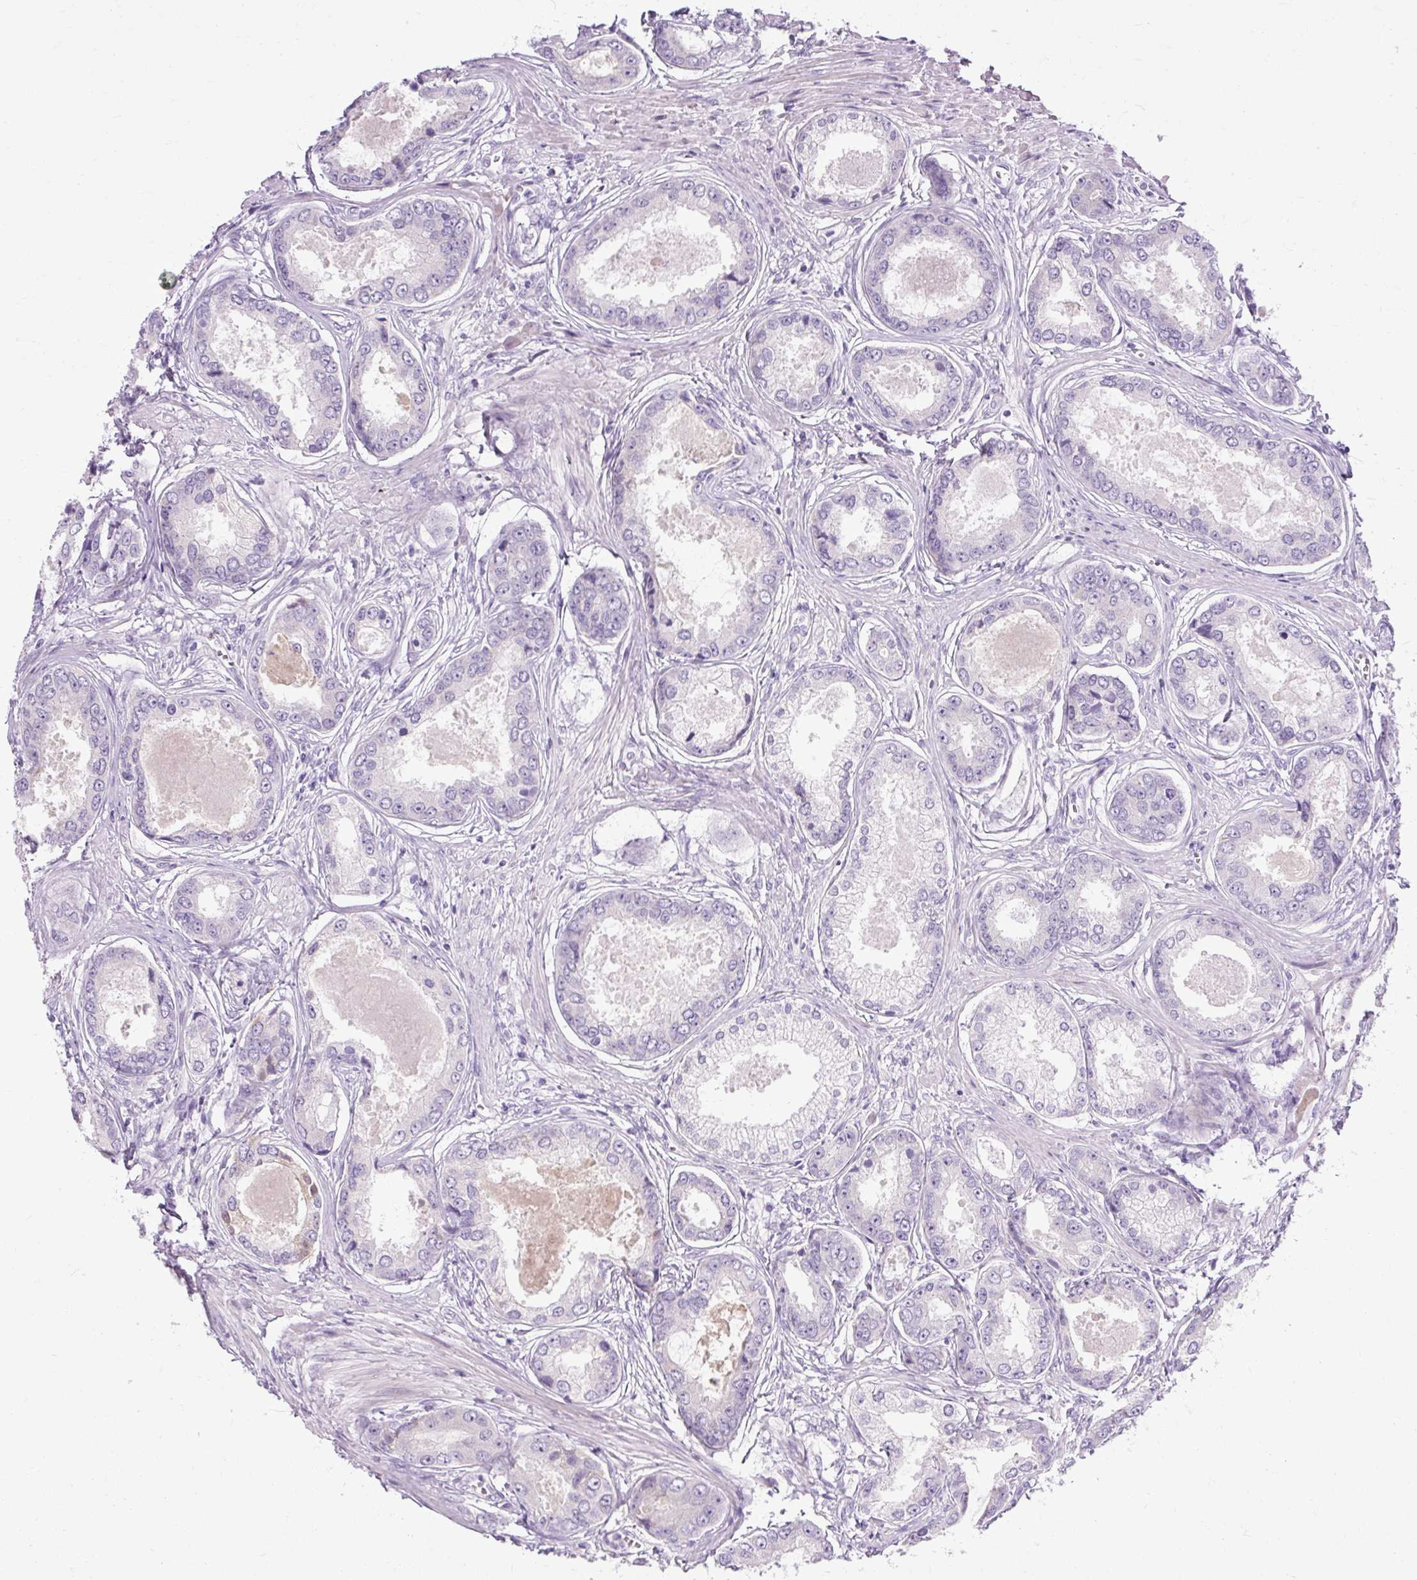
{"staining": {"intensity": "negative", "quantity": "none", "location": "none"}, "tissue": "prostate cancer", "cell_type": "Tumor cells", "image_type": "cancer", "snomed": [{"axis": "morphology", "description": "Adenocarcinoma, Low grade"}, {"axis": "topography", "description": "Prostate"}], "caption": "The image reveals no staining of tumor cells in adenocarcinoma (low-grade) (prostate).", "gene": "ARRDC2", "patient": {"sex": "male", "age": 68}}